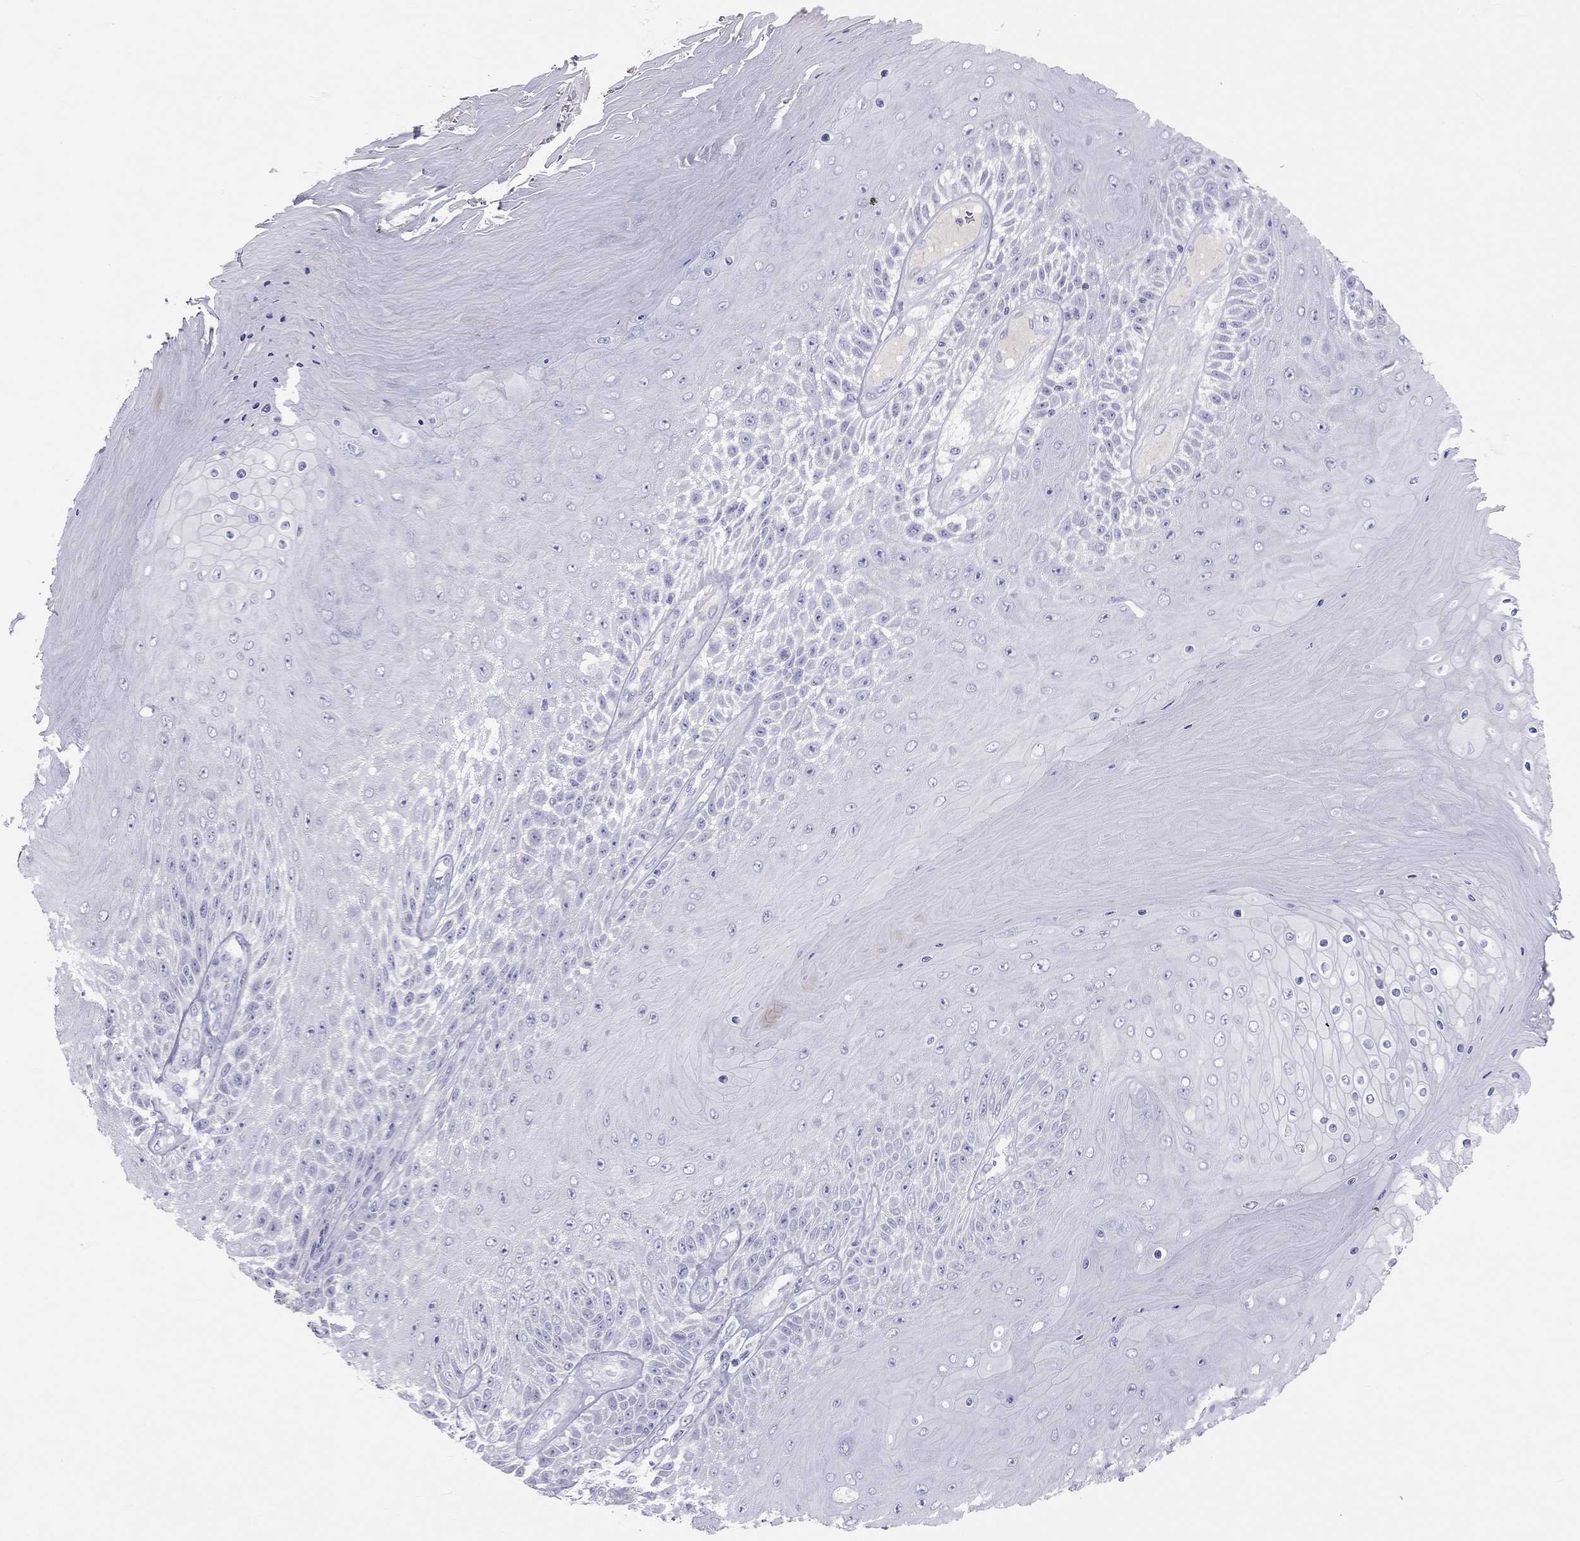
{"staining": {"intensity": "negative", "quantity": "none", "location": "none"}, "tissue": "skin cancer", "cell_type": "Tumor cells", "image_type": "cancer", "snomed": [{"axis": "morphology", "description": "Squamous cell carcinoma, NOS"}, {"axis": "topography", "description": "Skin"}], "caption": "IHC image of neoplastic tissue: human skin cancer (squamous cell carcinoma) stained with DAB (3,3'-diaminobenzidine) displays no significant protein positivity in tumor cells.", "gene": "KLRG1", "patient": {"sex": "male", "age": 62}}